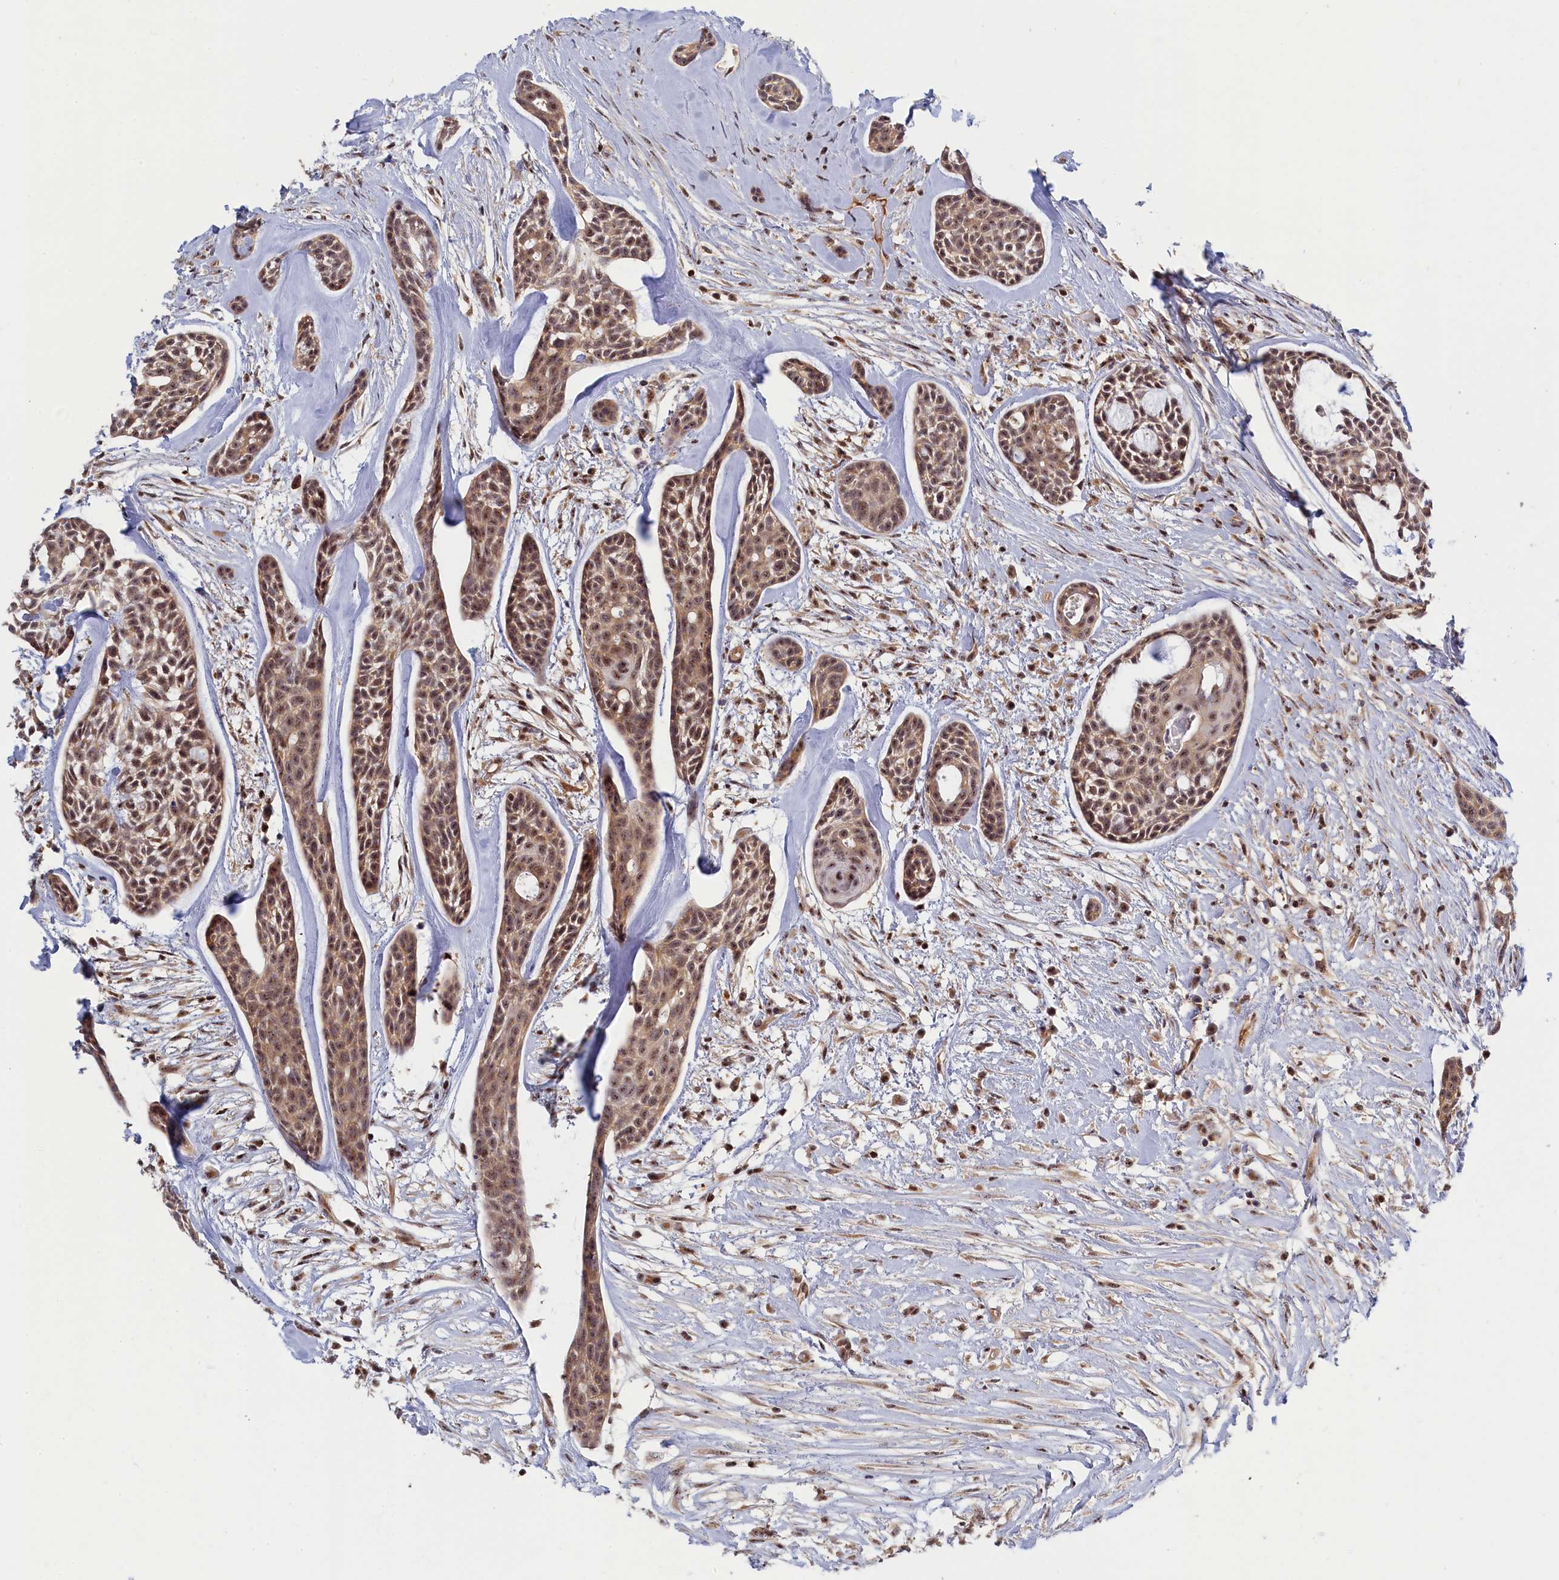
{"staining": {"intensity": "moderate", "quantity": ">75%", "location": "cytoplasmic/membranous,nuclear"}, "tissue": "head and neck cancer", "cell_type": "Tumor cells", "image_type": "cancer", "snomed": [{"axis": "morphology", "description": "Adenocarcinoma, NOS"}, {"axis": "topography", "description": "Subcutis"}, {"axis": "topography", "description": "Head-Neck"}], "caption": "DAB immunohistochemical staining of human adenocarcinoma (head and neck) reveals moderate cytoplasmic/membranous and nuclear protein staining in approximately >75% of tumor cells.", "gene": "TAB1", "patient": {"sex": "female", "age": 73}}